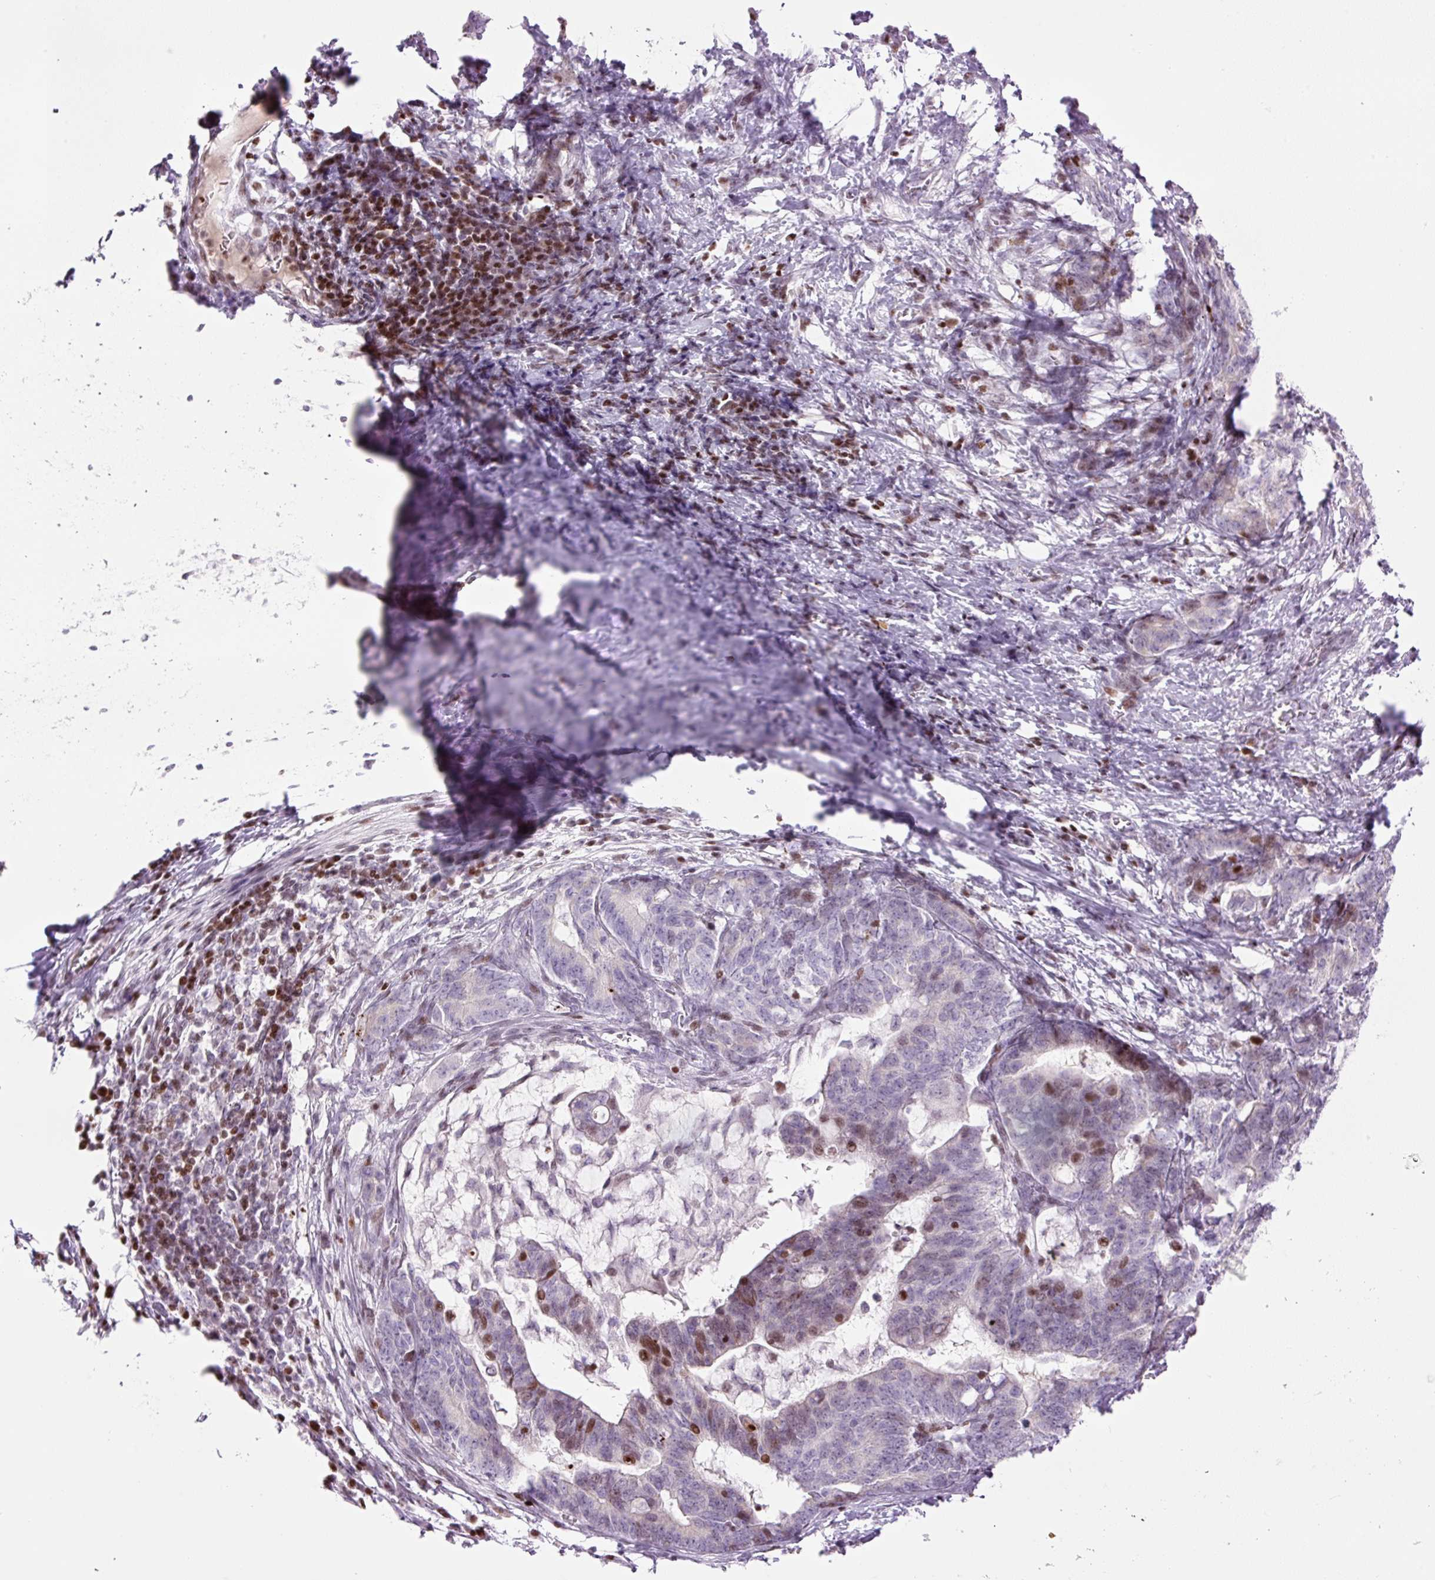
{"staining": {"intensity": "moderate", "quantity": "25%-75%", "location": "nuclear"}, "tissue": "stomach cancer", "cell_type": "Tumor cells", "image_type": "cancer", "snomed": [{"axis": "morphology", "description": "Normal tissue, NOS"}, {"axis": "morphology", "description": "Adenocarcinoma, NOS"}, {"axis": "topography", "description": "Stomach"}], "caption": "Immunohistochemistry (DAB) staining of human adenocarcinoma (stomach) reveals moderate nuclear protein positivity in approximately 25%-75% of tumor cells.", "gene": "TMEM177", "patient": {"sex": "female", "age": 64}}